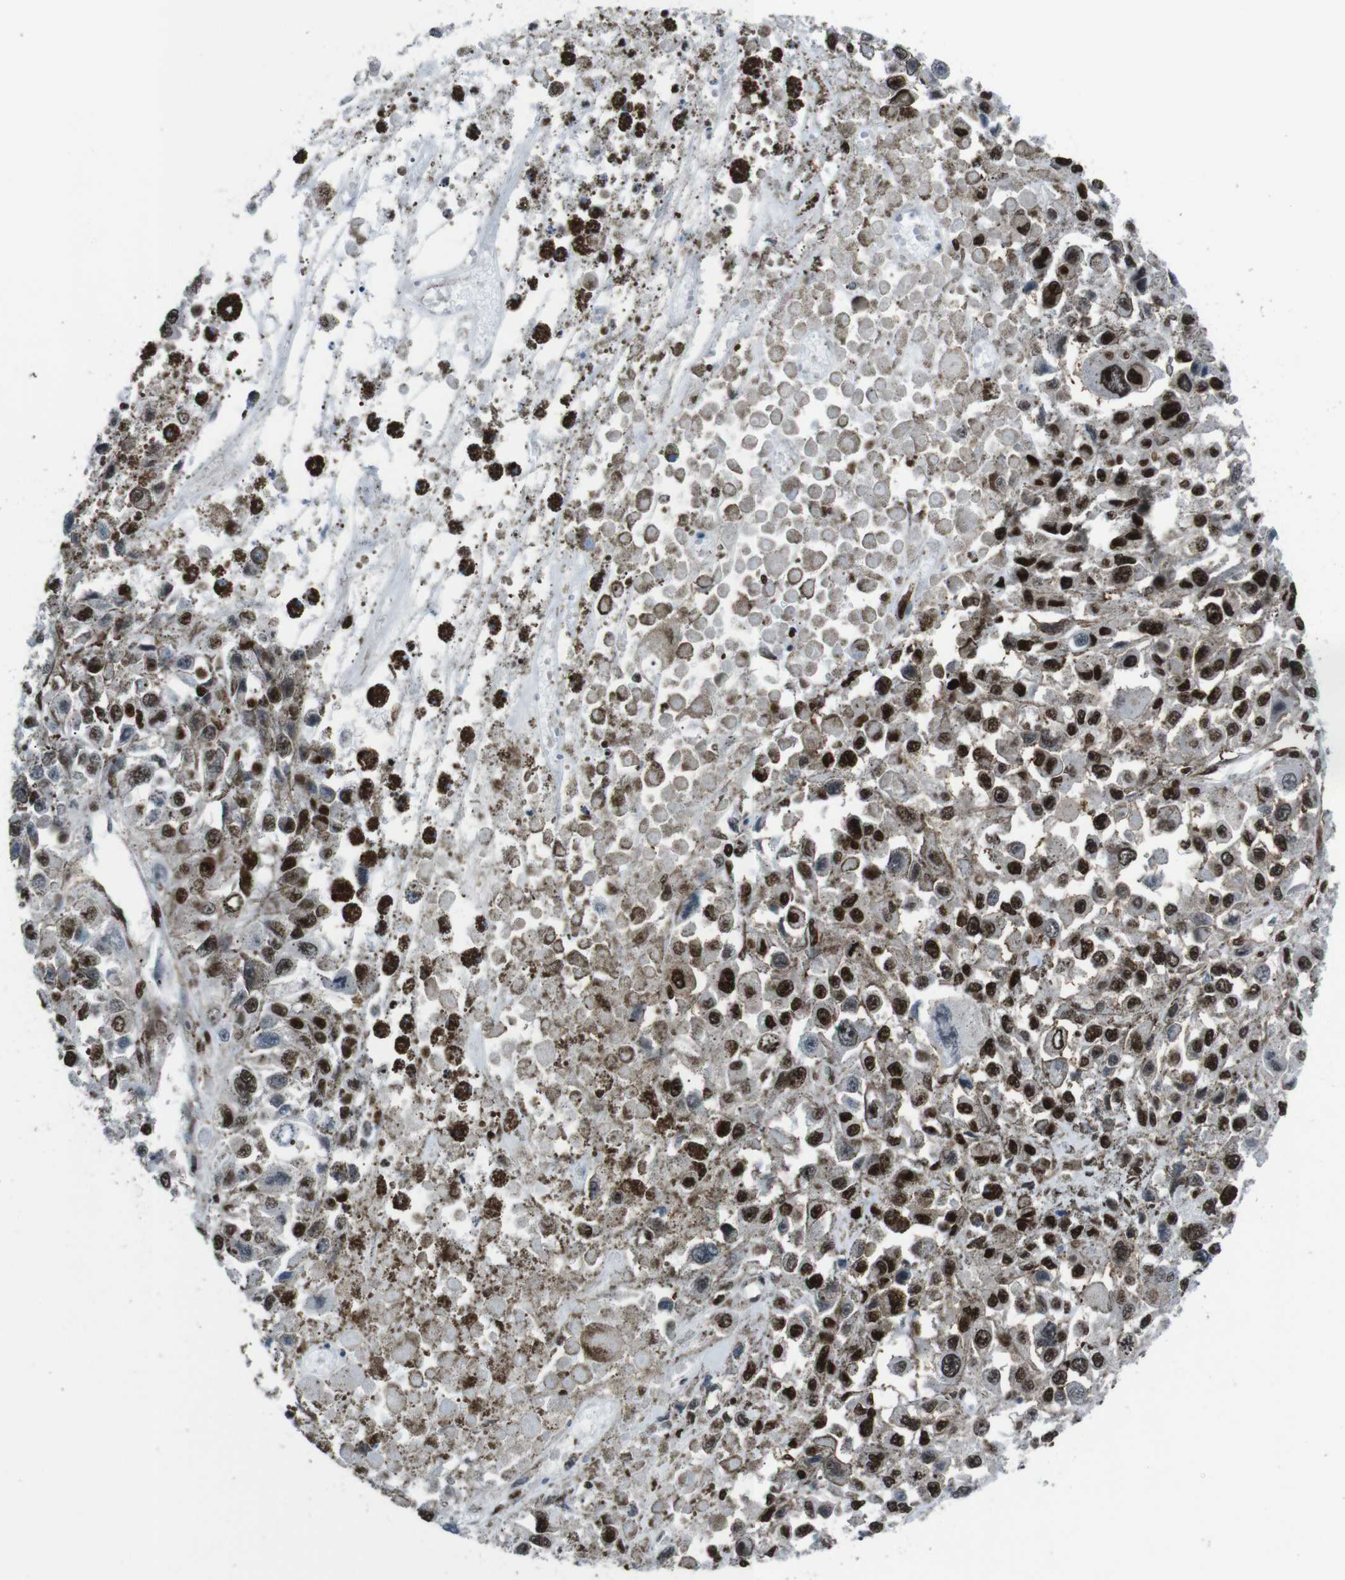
{"staining": {"intensity": "strong", "quantity": ">75%", "location": "nuclear"}, "tissue": "melanoma", "cell_type": "Tumor cells", "image_type": "cancer", "snomed": [{"axis": "morphology", "description": "Malignant melanoma, Metastatic site"}, {"axis": "topography", "description": "Lymph node"}], "caption": "A micrograph showing strong nuclear staining in approximately >75% of tumor cells in melanoma, as visualized by brown immunohistochemical staining.", "gene": "HNRNPU", "patient": {"sex": "male", "age": 59}}